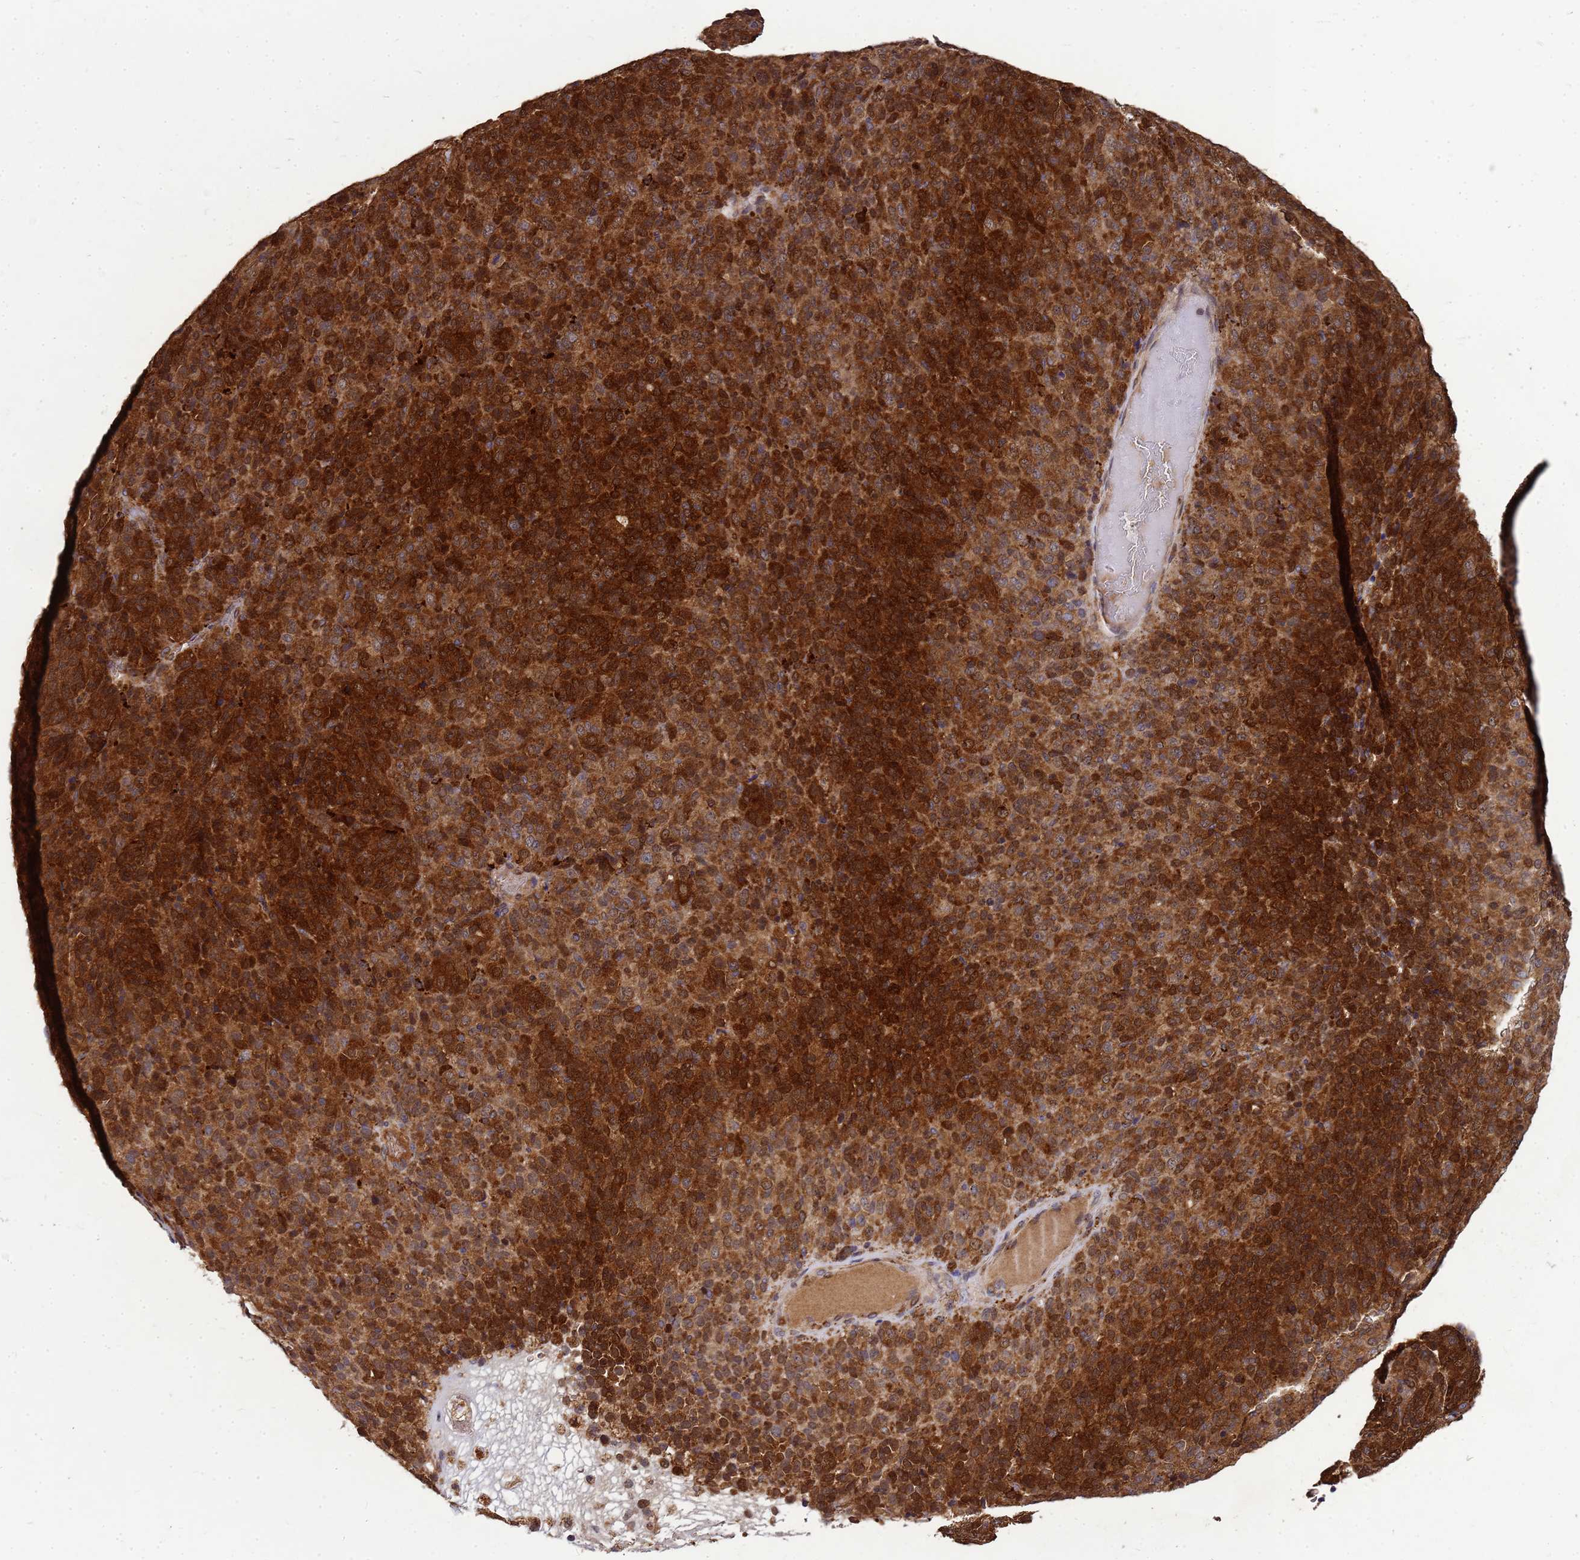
{"staining": {"intensity": "strong", "quantity": ">75%", "location": "cytoplasmic/membranous,nuclear"}, "tissue": "melanoma", "cell_type": "Tumor cells", "image_type": "cancer", "snomed": [{"axis": "morphology", "description": "Malignant melanoma, Metastatic site"}, {"axis": "topography", "description": "Brain"}], "caption": "A micrograph of human melanoma stained for a protein displays strong cytoplasmic/membranous and nuclear brown staining in tumor cells. Using DAB (3,3'-diaminobenzidine) (brown) and hematoxylin (blue) stains, captured at high magnification using brightfield microscopy.", "gene": "EIF4EBP3", "patient": {"sex": "female", "age": 56}}